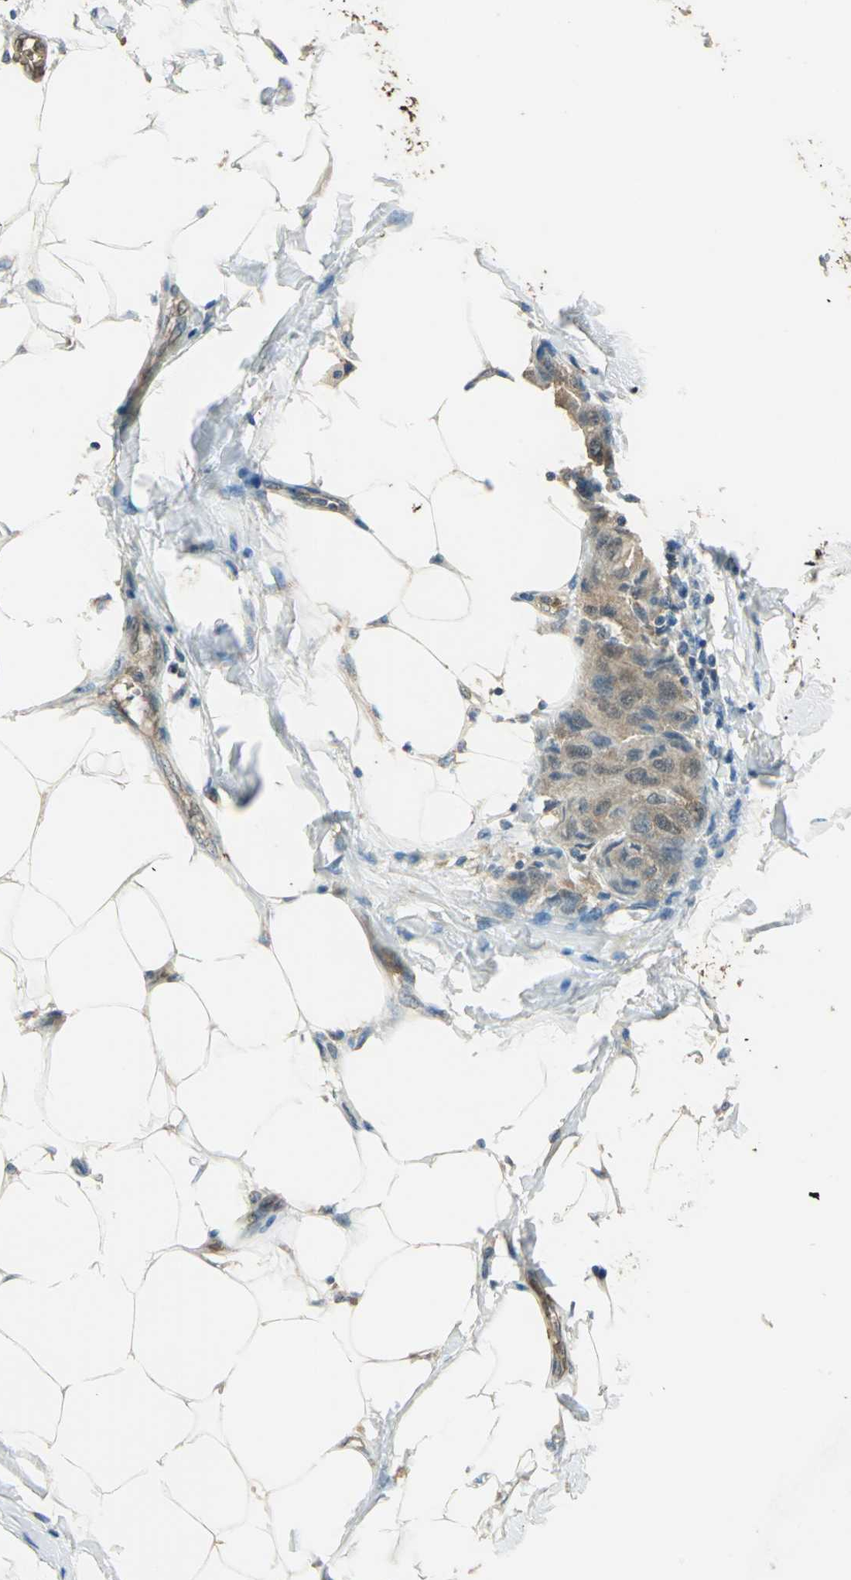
{"staining": {"intensity": "weak", "quantity": ">75%", "location": "cytoplasmic/membranous"}, "tissue": "breast cancer", "cell_type": "Tumor cells", "image_type": "cancer", "snomed": [{"axis": "morphology", "description": "Duct carcinoma"}, {"axis": "topography", "description": "Breast"}], "caption": "A high-resolution image shows immunohistochemistry (IHC) staining of breast cancer (invasive ductal carcinoma), which exhibits weak cytoplasmic/membranous staining in about >75% of tumor cells. (DAB IHC with brightfield microscopy, high magnification).", "gene": "DDAH1", "patient": {"sex": "female", "age": 80}}